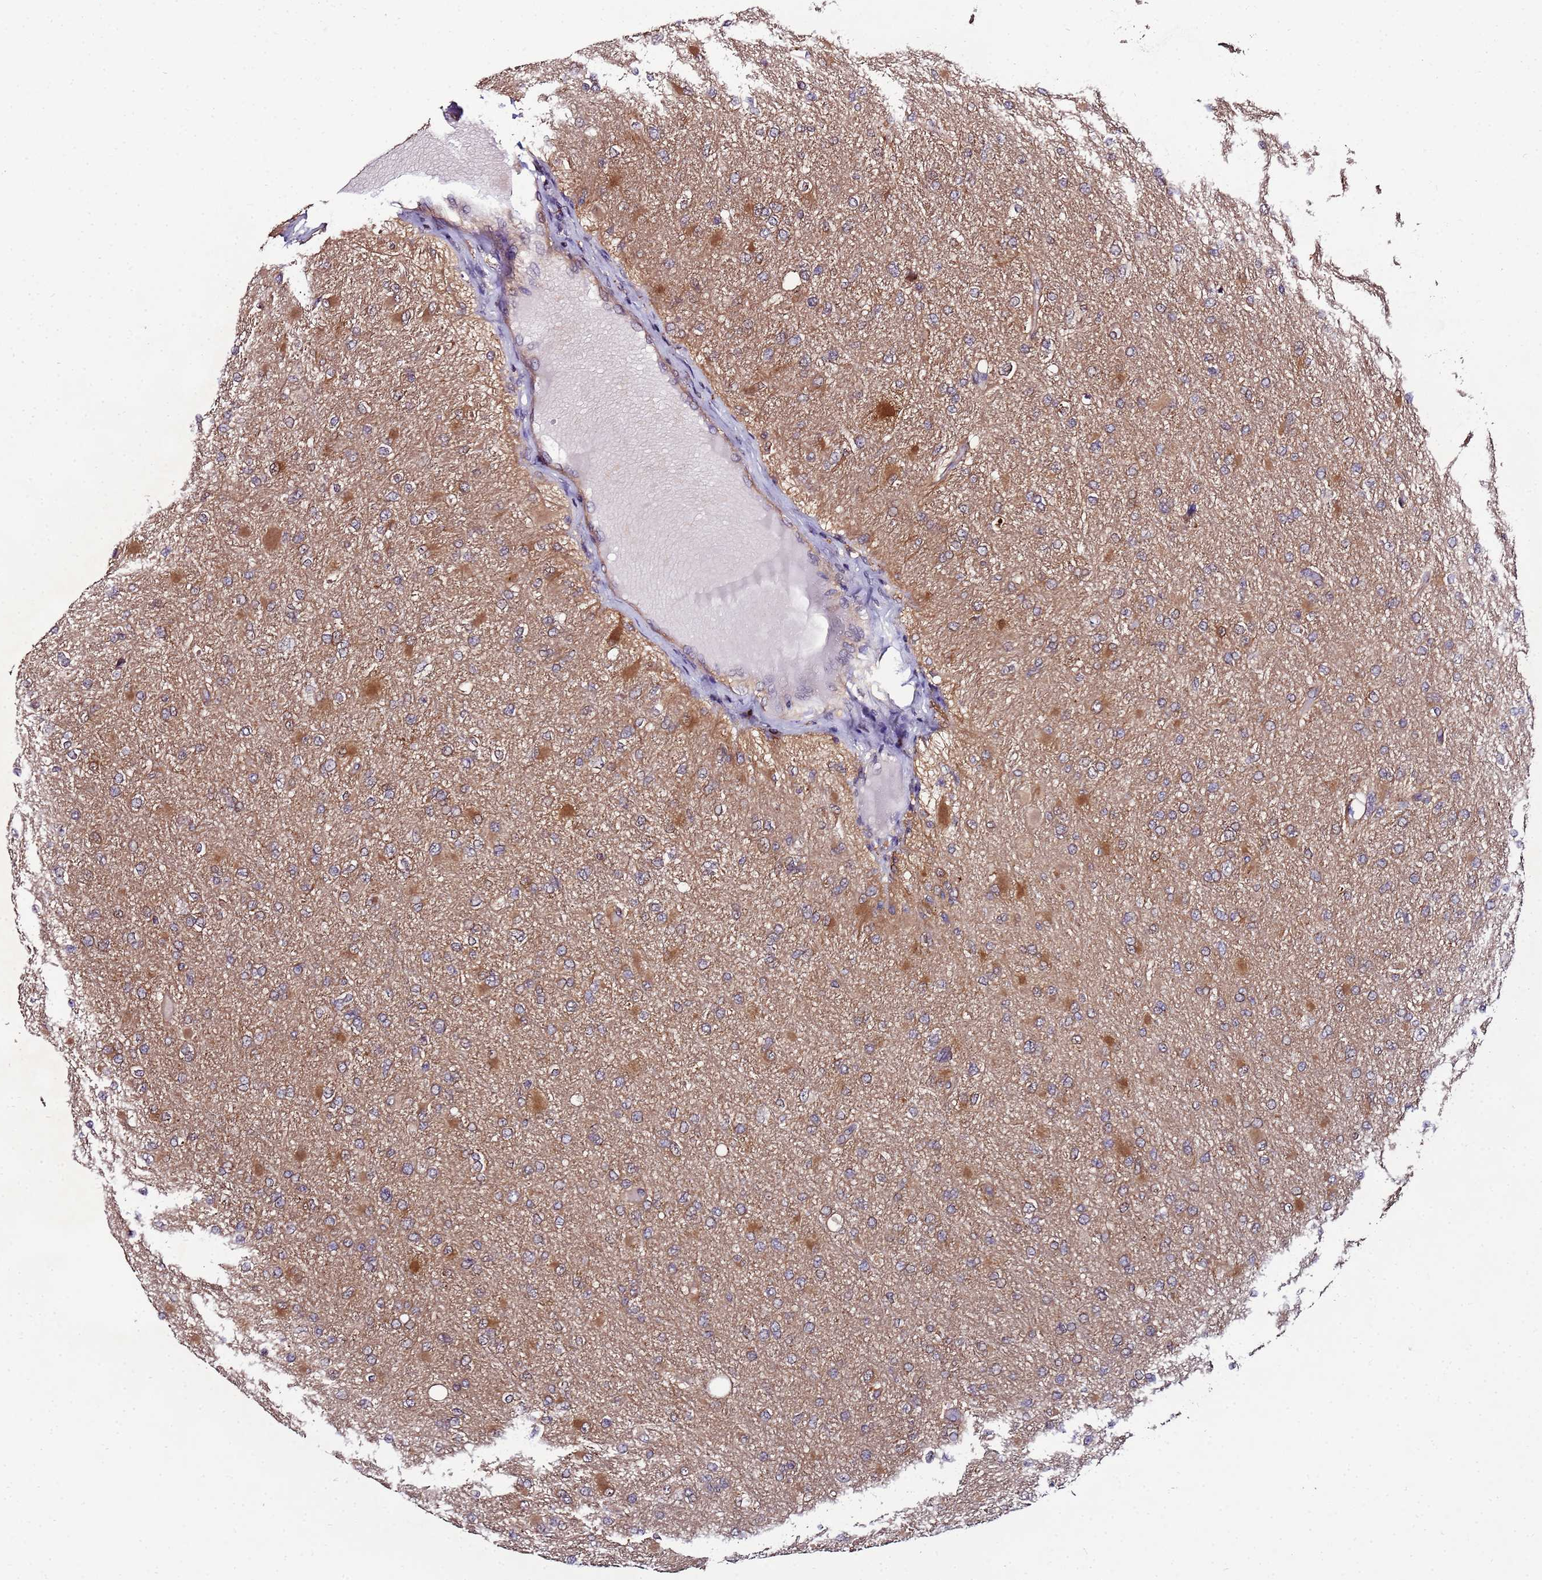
{"staining": {"intensity": "weak", "quantity": "25%-75%", "location": "cytoplasmic/membranous"}, "tissue": "glioma", "cell_type": "Tumor cells", "image_type": "cancer", "snomed": [{"axis": "morphology", "description": "Glioma, malignant, High grade"}, {"axis": "topography", "description": "Cerebral cortex"}], "caption": "Immunohistochemical staining of high-grade glioma (malignant) exhibits low levels of weak cytoplasmic/membranous protein positivity in about 25%-75% of tumor cells. The staining was performed using DAB to visualize the protein expression in brown, while the nuclei were stained in blue with hematoxylin (Magnification: 20x).", "gene": "NAXE", "patient": {"sex": "female", "age": 36}}